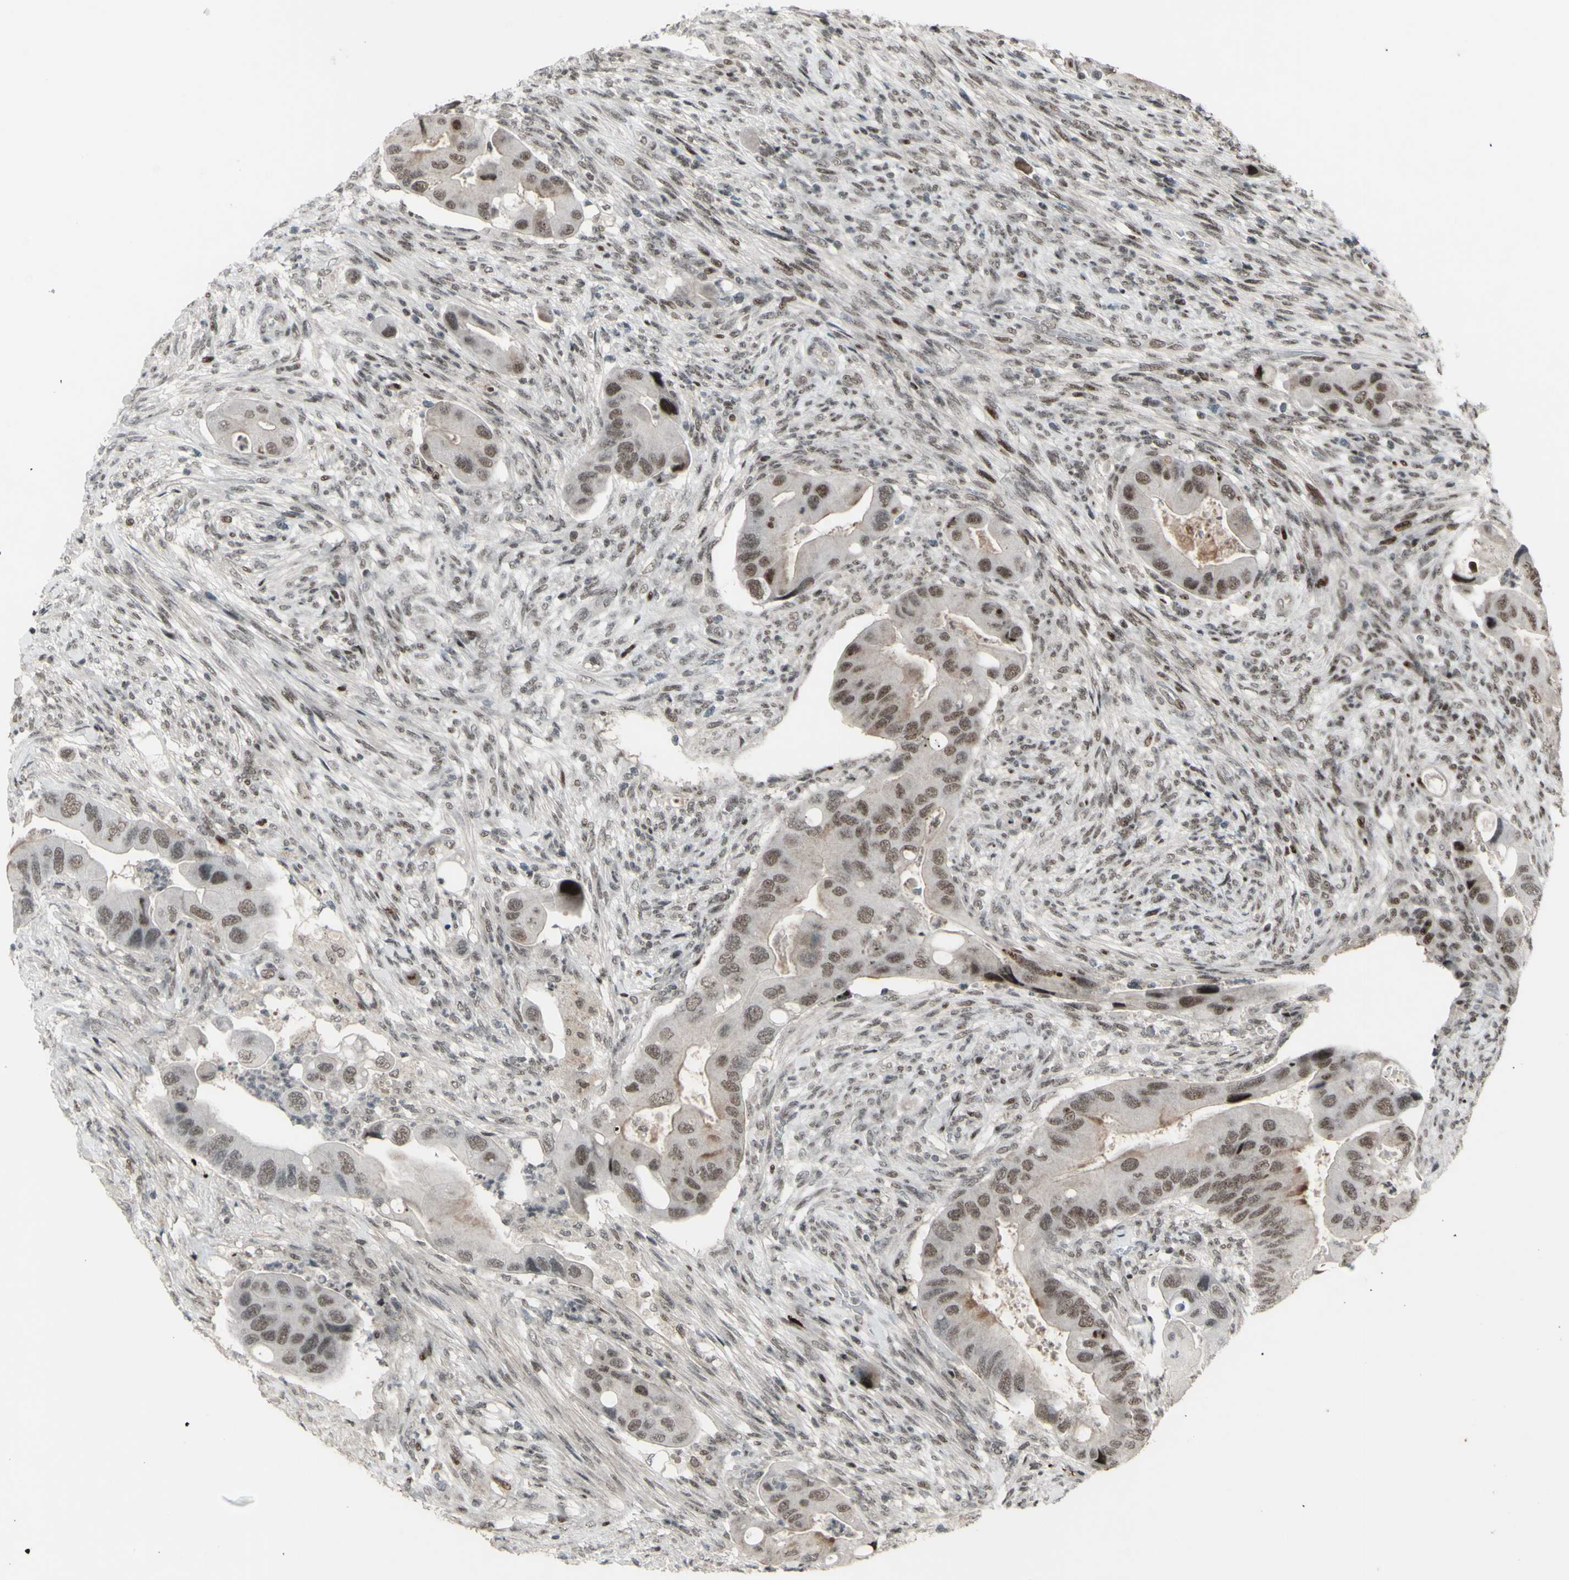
{"staining": {"intensity": "moderate", "quantity": ">75%", "location": "nuclear"}, "tissue": "colorectal cancer", "cell_type": "Tumor cells", "image_type": "cancer", "snomed": [{"axis": "morphology", "description": "Adenocarcinoma, NOS"}, {"axis": "topography", "description": "Rectum"}], "caption": "Adenocarcinoma (colorectal) tissue demonstrates moderate nuclear staining in about >75% of tumor cells", "gene": "SUPT6H", "patient": {"sex": "female", "age": 57}}